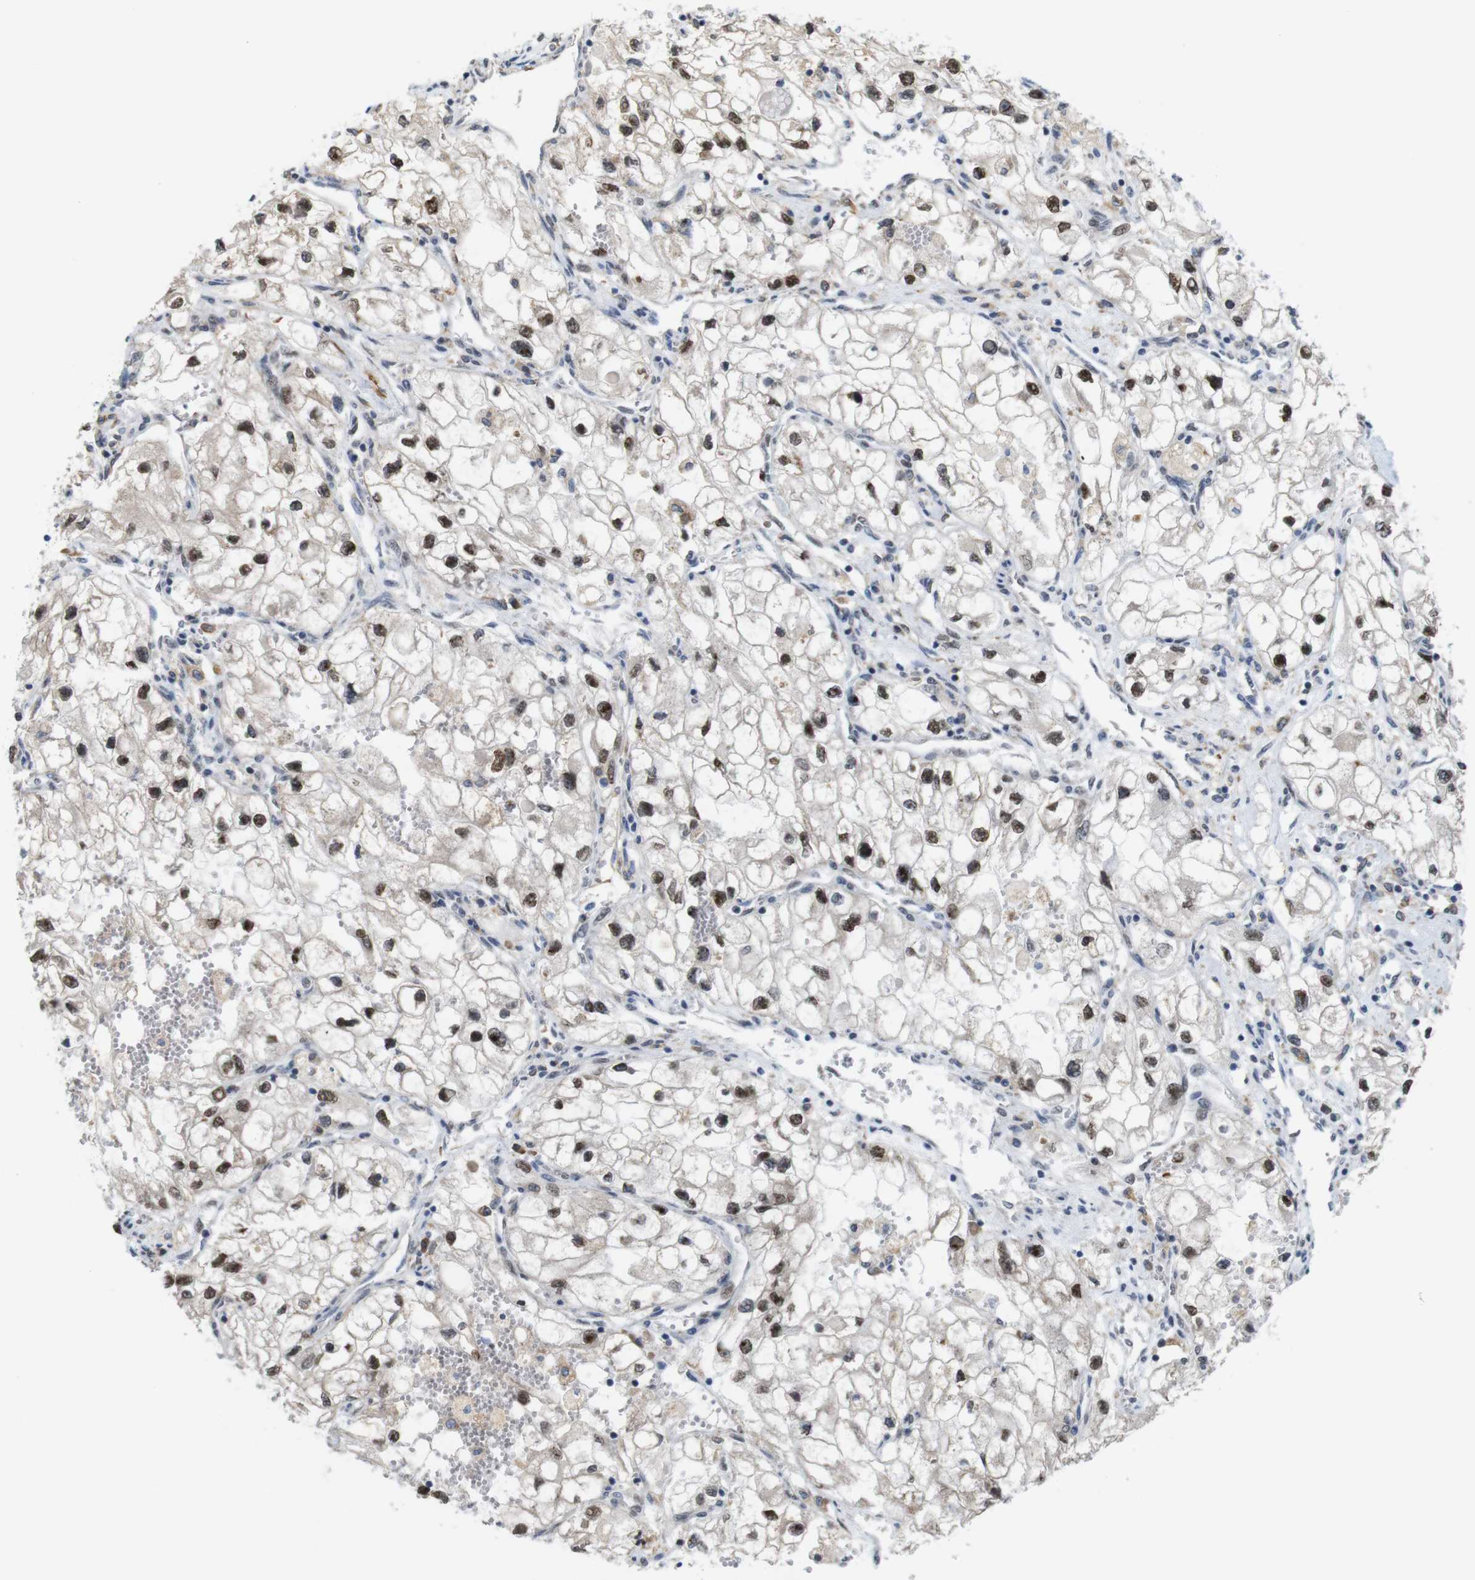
{"staining": {"intensity": "strong", "quantity": ">75%", "location": "cytoplasmic/membranous,nuclear"}, "tissue": "renal cancer", "cell_type": "Tumor cells", "image_type": "cancer", "snomed": [{"axis": "morphology", "description": "Adenocarcinoma, NOS"}, {"axis": "topography", "description": "Kidney"}], "caption": "A high-resolution micrograph shows IHC staining of adenocarcinoma (renal), which shows strong cytoplasmic/membranous and nuclear expression in about >75% of tumor cells.", "gene": "PNMA8A", "patient": {"sex": "female", "age": 70}}